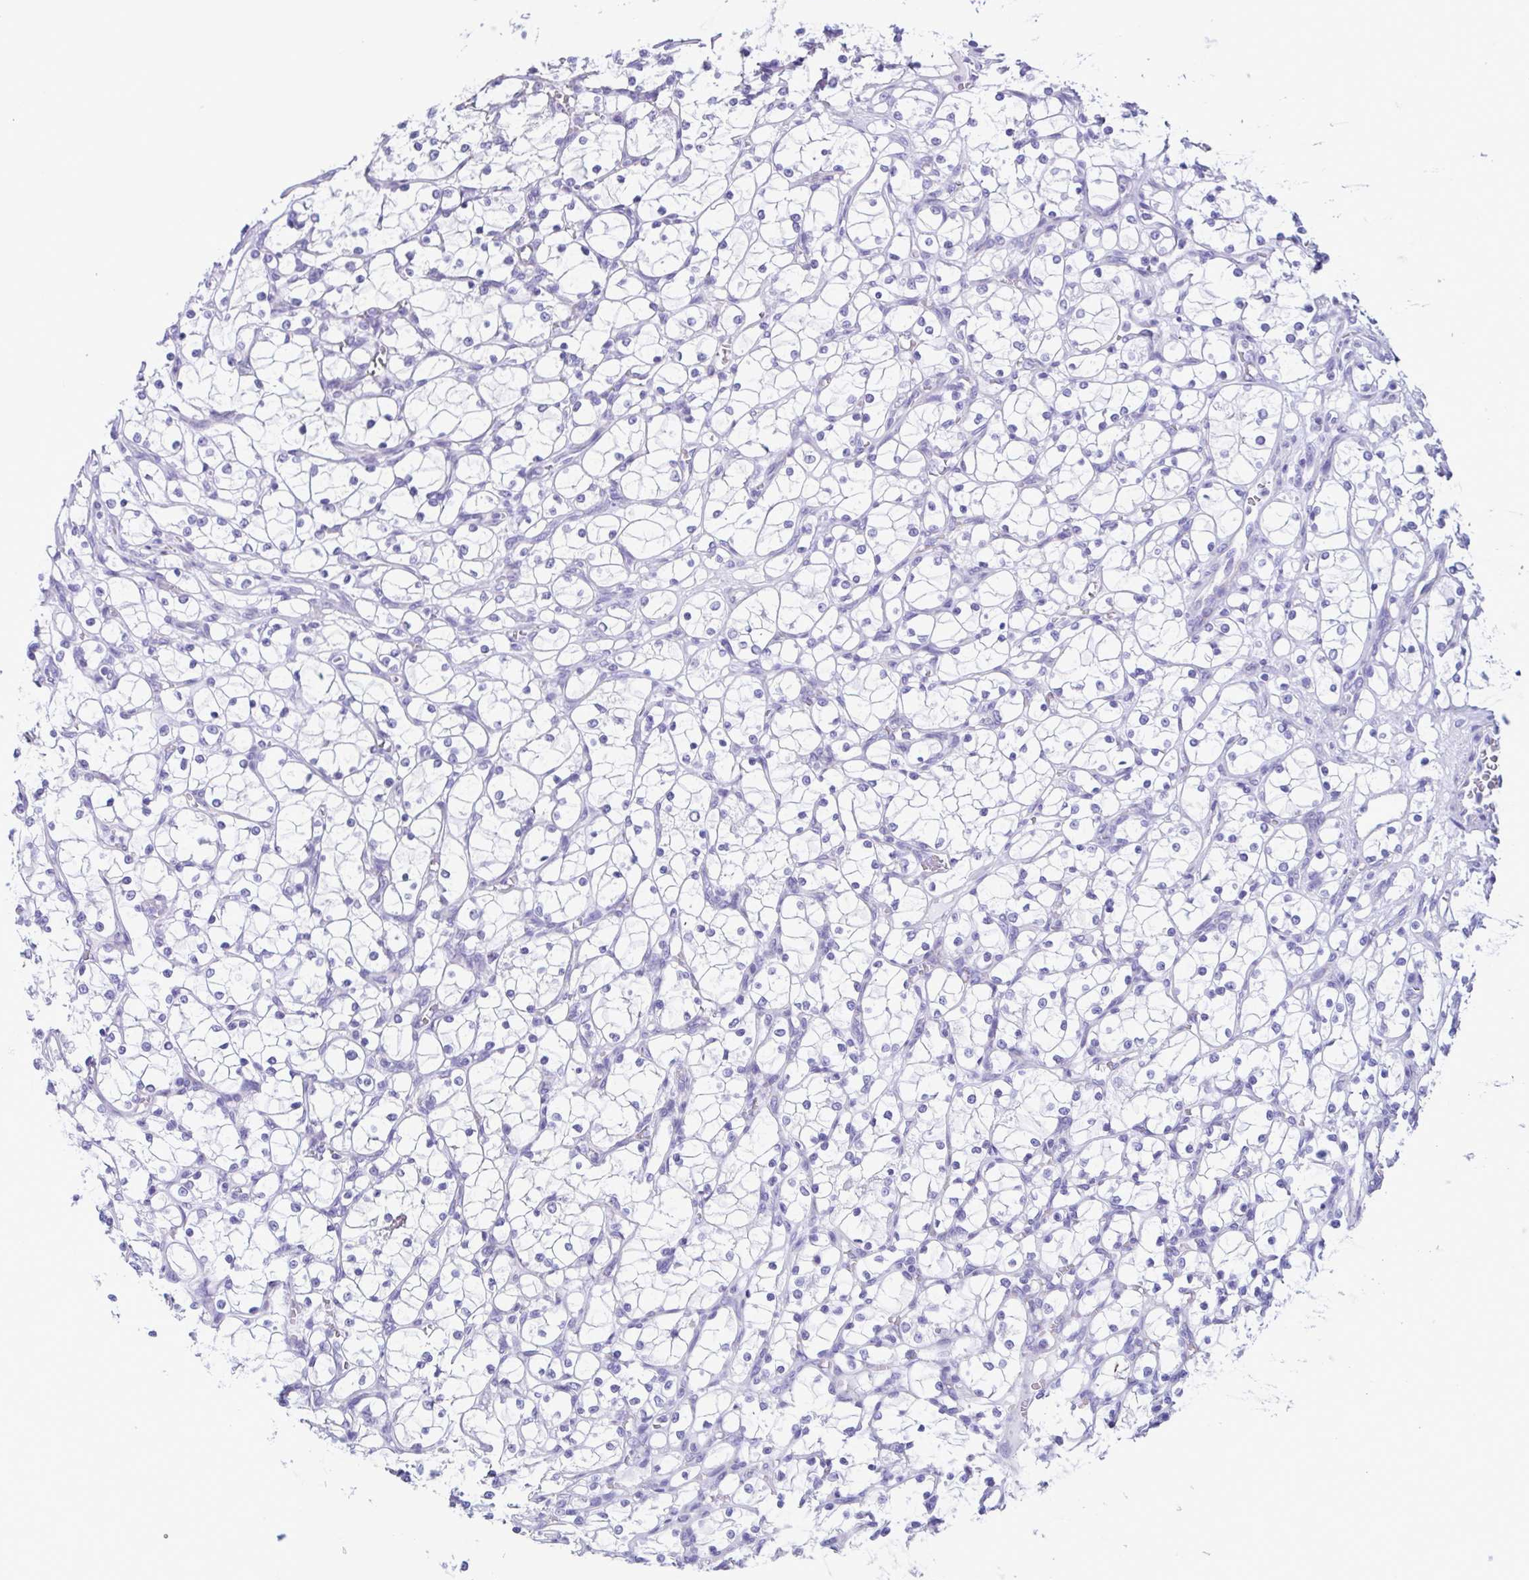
{"staining": {"intensity": "negative", "quantity": "none", "location": "none"}, "tissue": "renal cancer", "cell_type": "Tumor cells", "image_type": "cancer", "snomed": [{"axis": "morphology", "description": "Adenocarcinoma, NOS"}, {"axis": "topography", "description": "Kidney"}], "caption": "Immunohistochemistry histopathology image of neoplastic tissue: human renal adenocarcinoma stained with DAB (3,3'-diaminobenzidine) displays no significant protein expression in tumor cells.", "gene": "ACTRT3", "patient": {"sex": "female", "age": 69}}